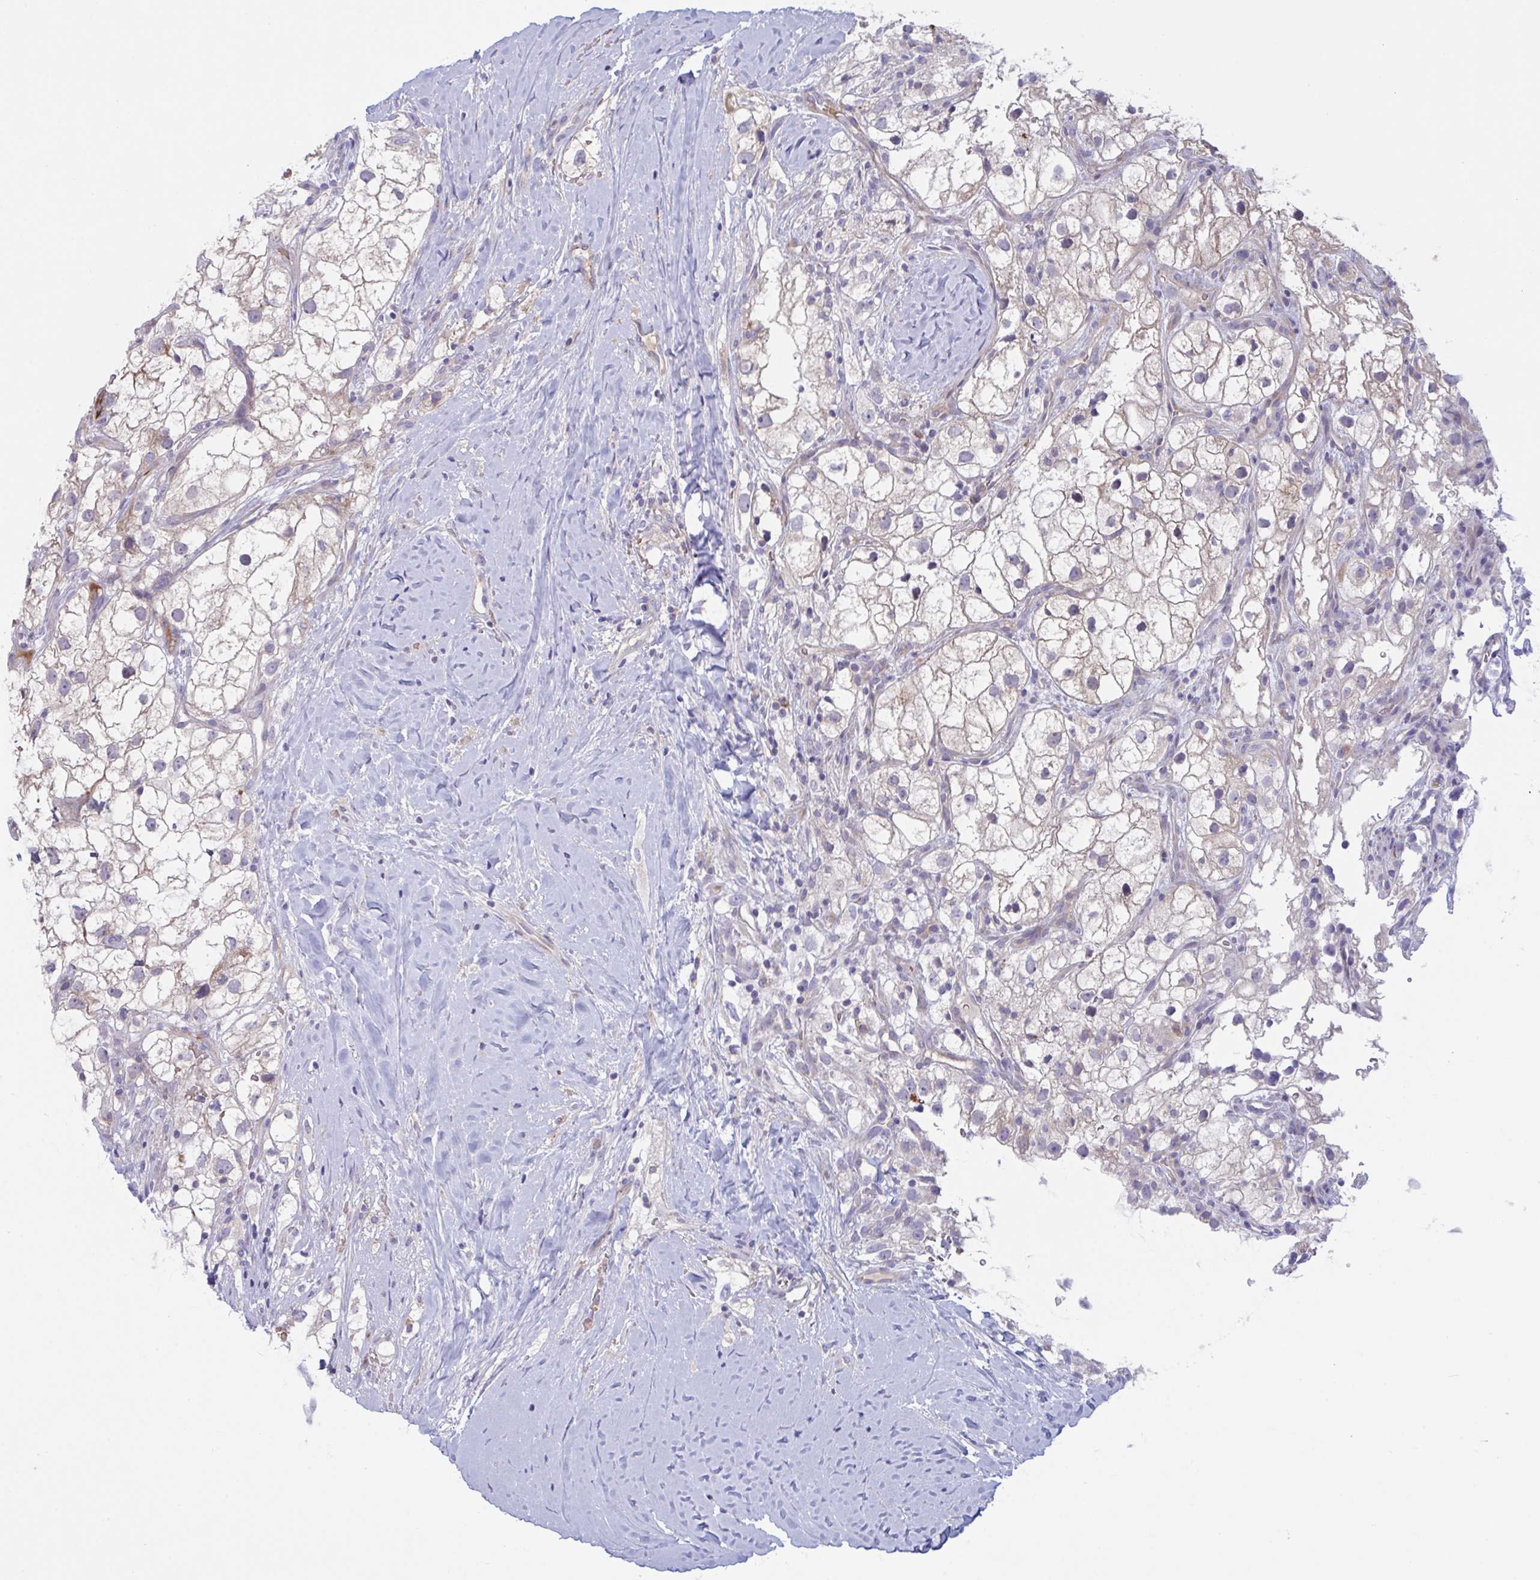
{"staining": {"intensity": "weak", "quantity": "<25%", "location": "cytoplasmic/membranous"}, "tissue": "renal cancer", "cell_type": "Tumor cells", "image_type": "cancer", "snomed": [{"axis": "morphology", "description": "Adenocarcinoma, NOS"}, {"axis": "topography", "description": "Kidney"}], "caption": "An image of adenocarcinoma (renal) stained for a protein demonstrates no brown staining in tumor cells.", "gene": "VWC2", "patient": {"sex": "male", "age": 59}}